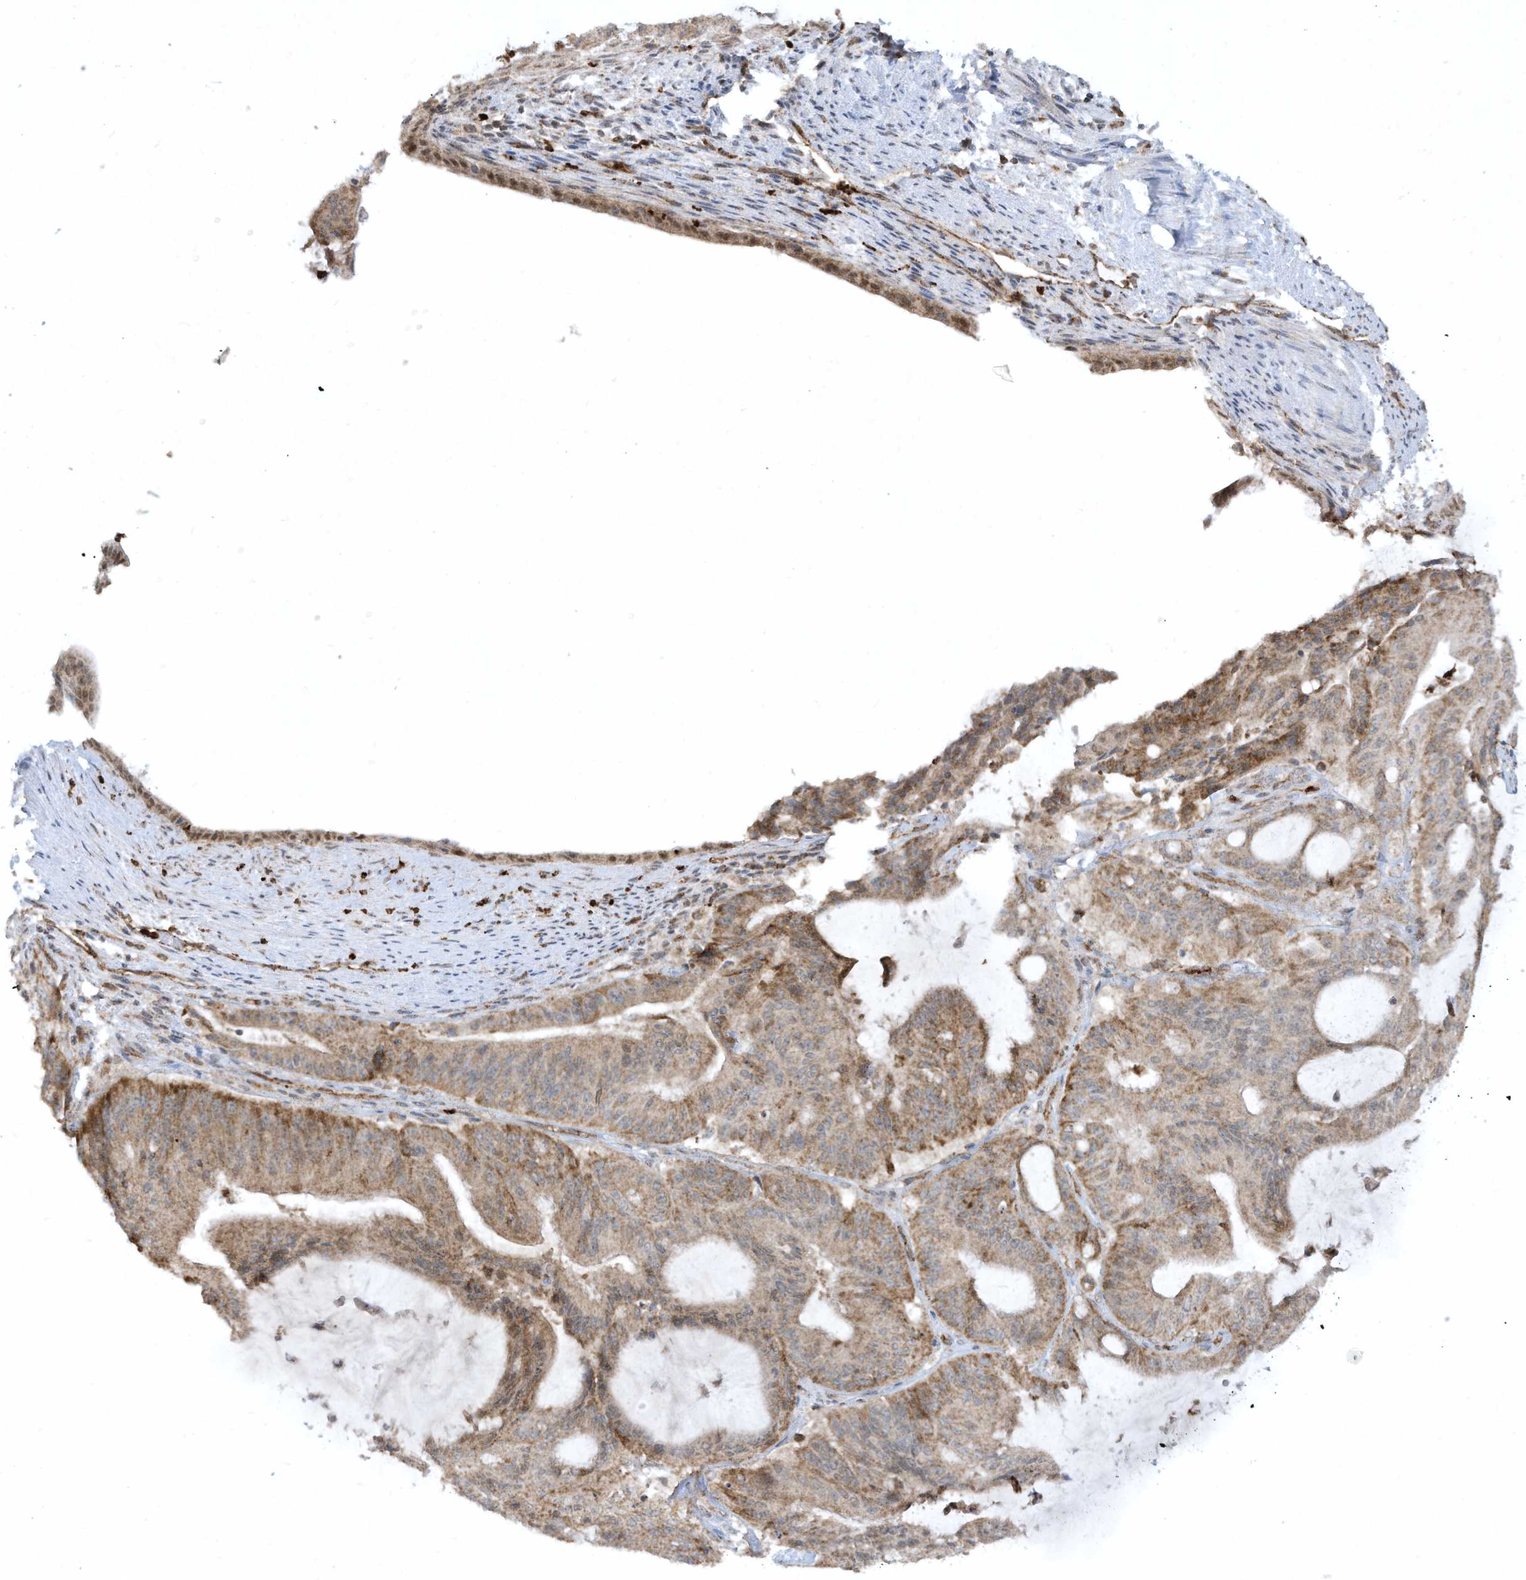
{"staining": {"intensity": "moderate", "quantity": ">75%", "location": "cytoplasmic/membranous"}, "tissue": "liver cancer", "cell_type": "Tumor cells", "image_type": "cancer", "snomed": [{"axis": "morphology", "description": "Normal tissue, NOS"}, {"axis": "morphology", "description": "Cholangiocarcinoma"}, {"axis": "topography", "description": "Liver"}, {"axis": "topography", "description": "Peripheral nerve tissue"}], "caption": "Moderate cytoplasmic/membranous protein staining is seen in approximately >75% of tumor cells in liver cholangiocarcinoma.", "gene": "CHRNA4", "patient": {"sex": "female", "age": 73}}